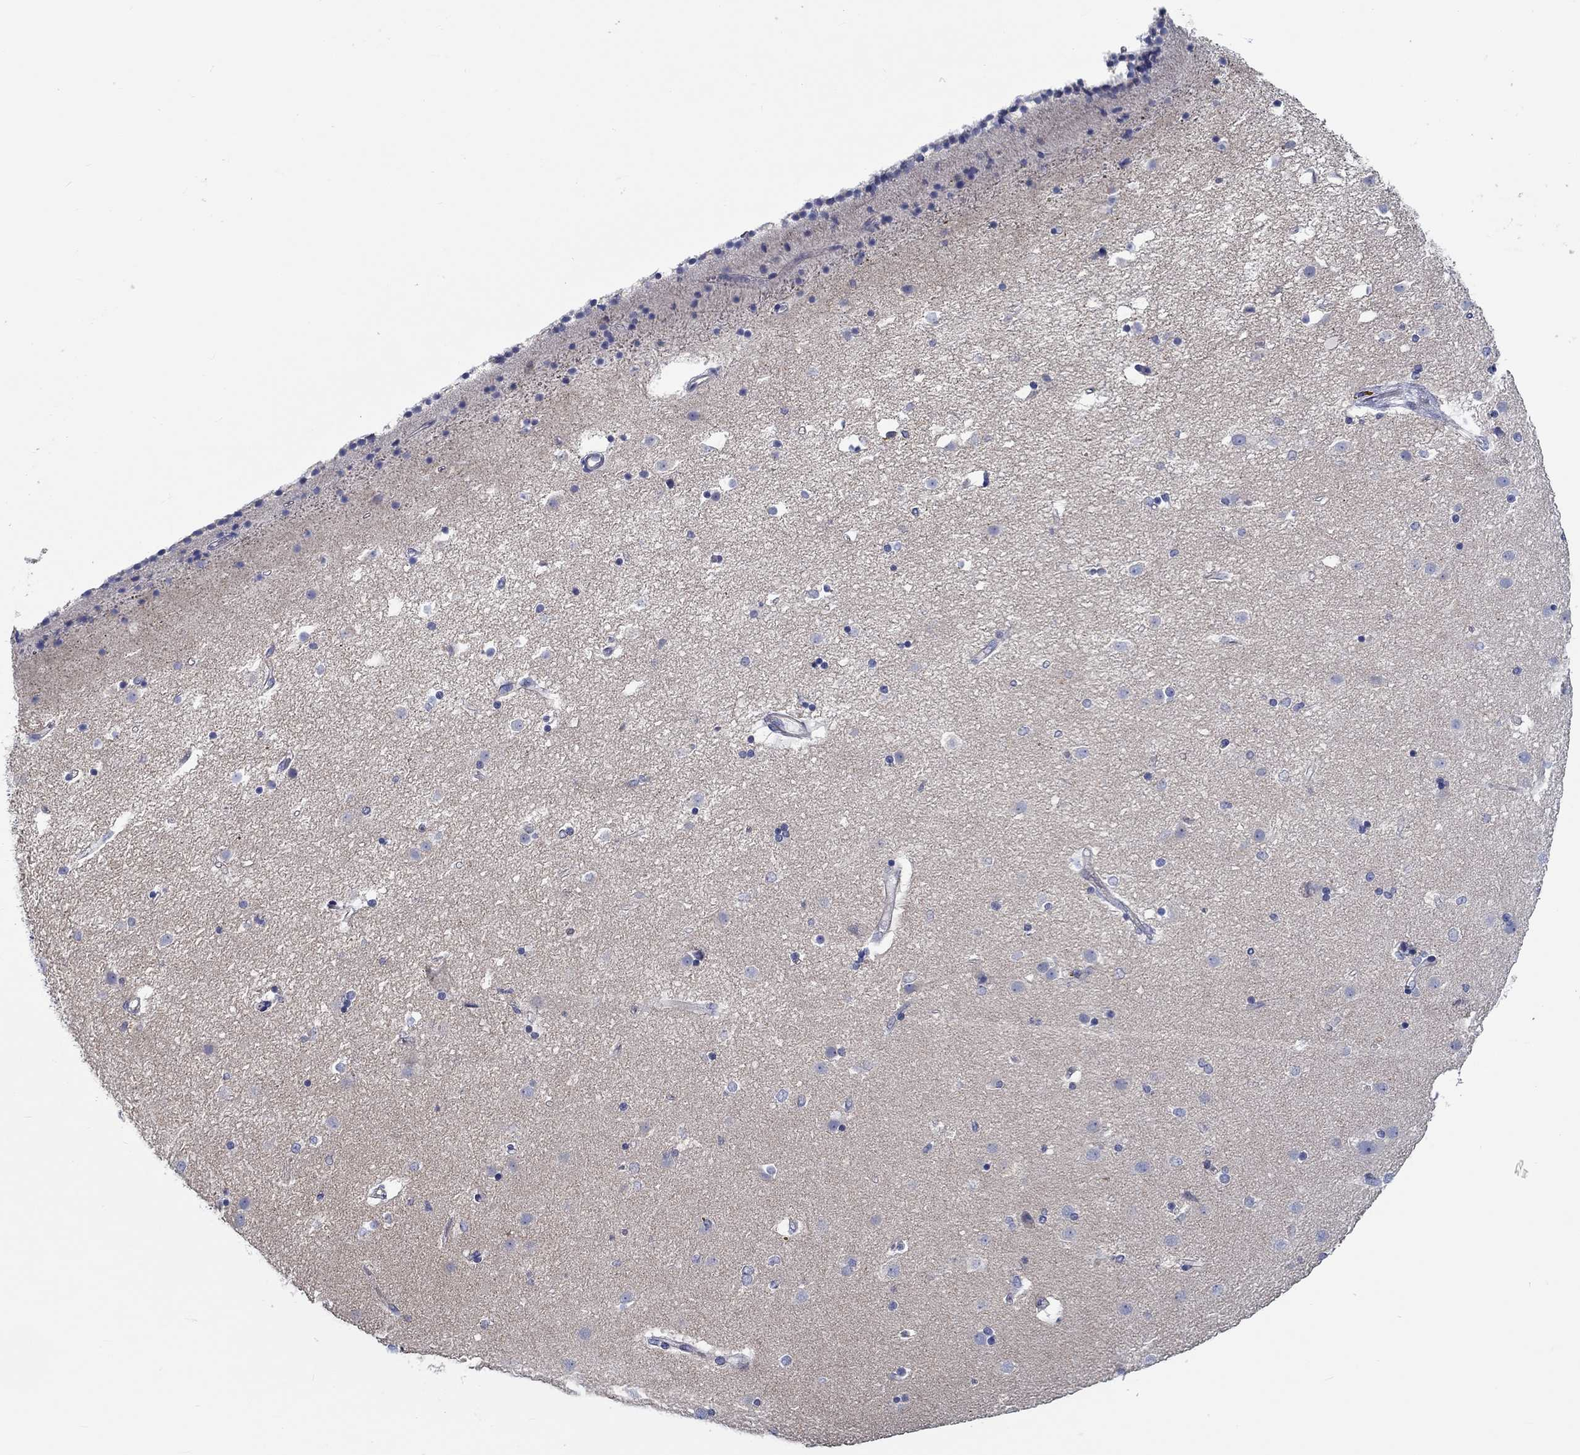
{"staining": {"intensity": "negative", "quantity": "none", "location": "none"}, "tissue": "caudate", "cell_type": "Glial cells", "image_type": "normal", "snomed": [{"axis": "morphology", "description": "Normal tissue, NOS"}, {"axis": "topography", "description": "Lateral ventricle wall"}], "caption": "Immunohistochemistry (IHC) histopathology image of normal caudate: caudate stained with DAB exhibits no significant protein positivity in glial cells. (Brightfield microscopy of DAB (3,3'-diaminobenzidine) IHC at high magnification).", "gene": "MYBPC1", "patient": {"sex": "female", "age": 71}}